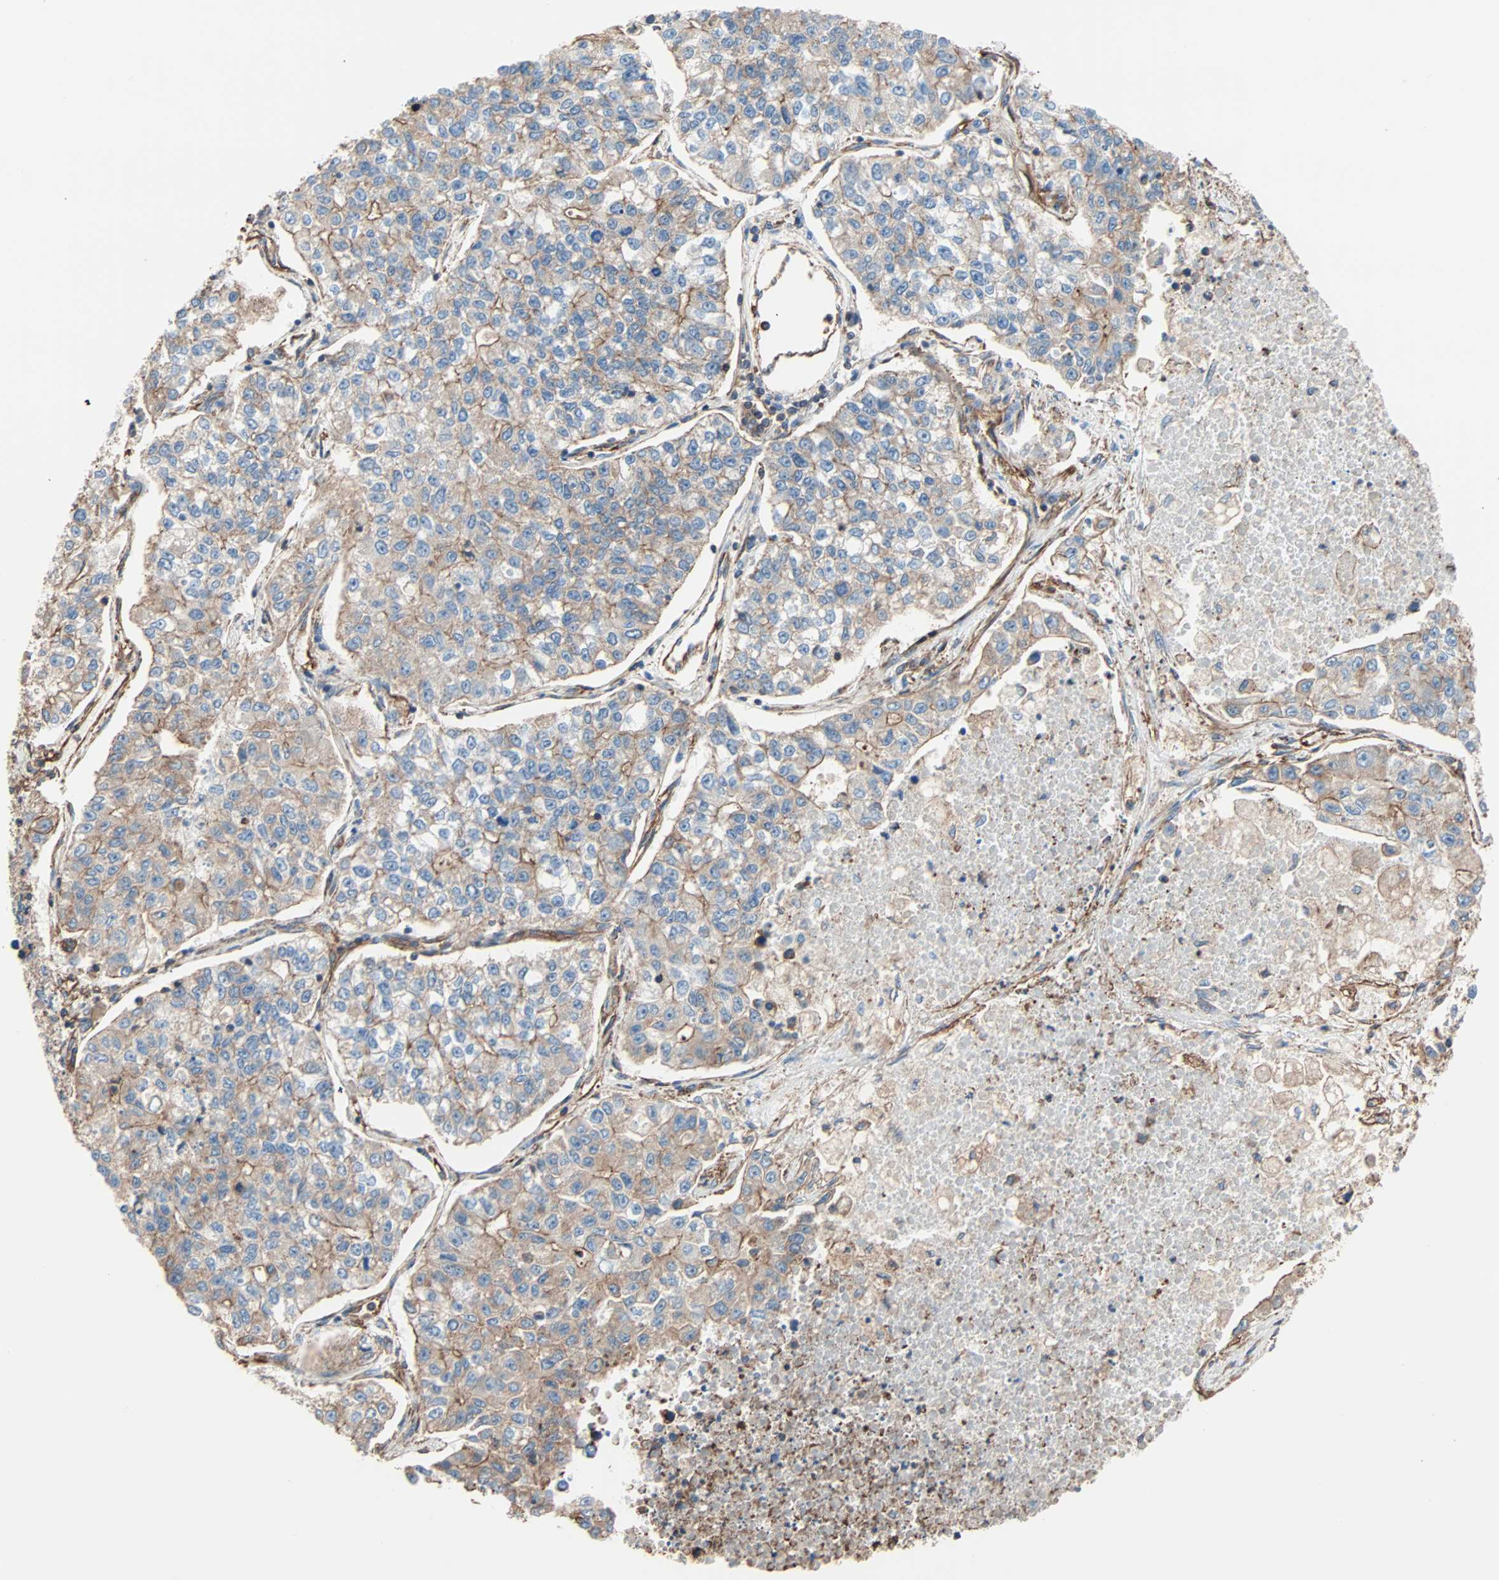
{"staining": {"intensity": "weak", "quantity": ">75%", "location": "cytoplasmic/membranous"}, "tissue": "lung cancer", "cell_type": "Tumor cells", "image_type": "cancer", "snomed": [{"axis": "morphology", "description": "Adenocarcinoma, NOS"}, {"axis": "topography", "description": "Lung"}], "caption": "High-magnification brightfield microscopy of lung cancer stained with DAB (brown) and counterstained with hematoxylin (blue). tumor cells exhibit weak cytoplasmic/membranous positivity is present in about>75% of cells. (DAB IHC with brightfield microscopy, high magnification).", "gene": "GALNT10", "patient": {"sex": "male", "age": 49}}